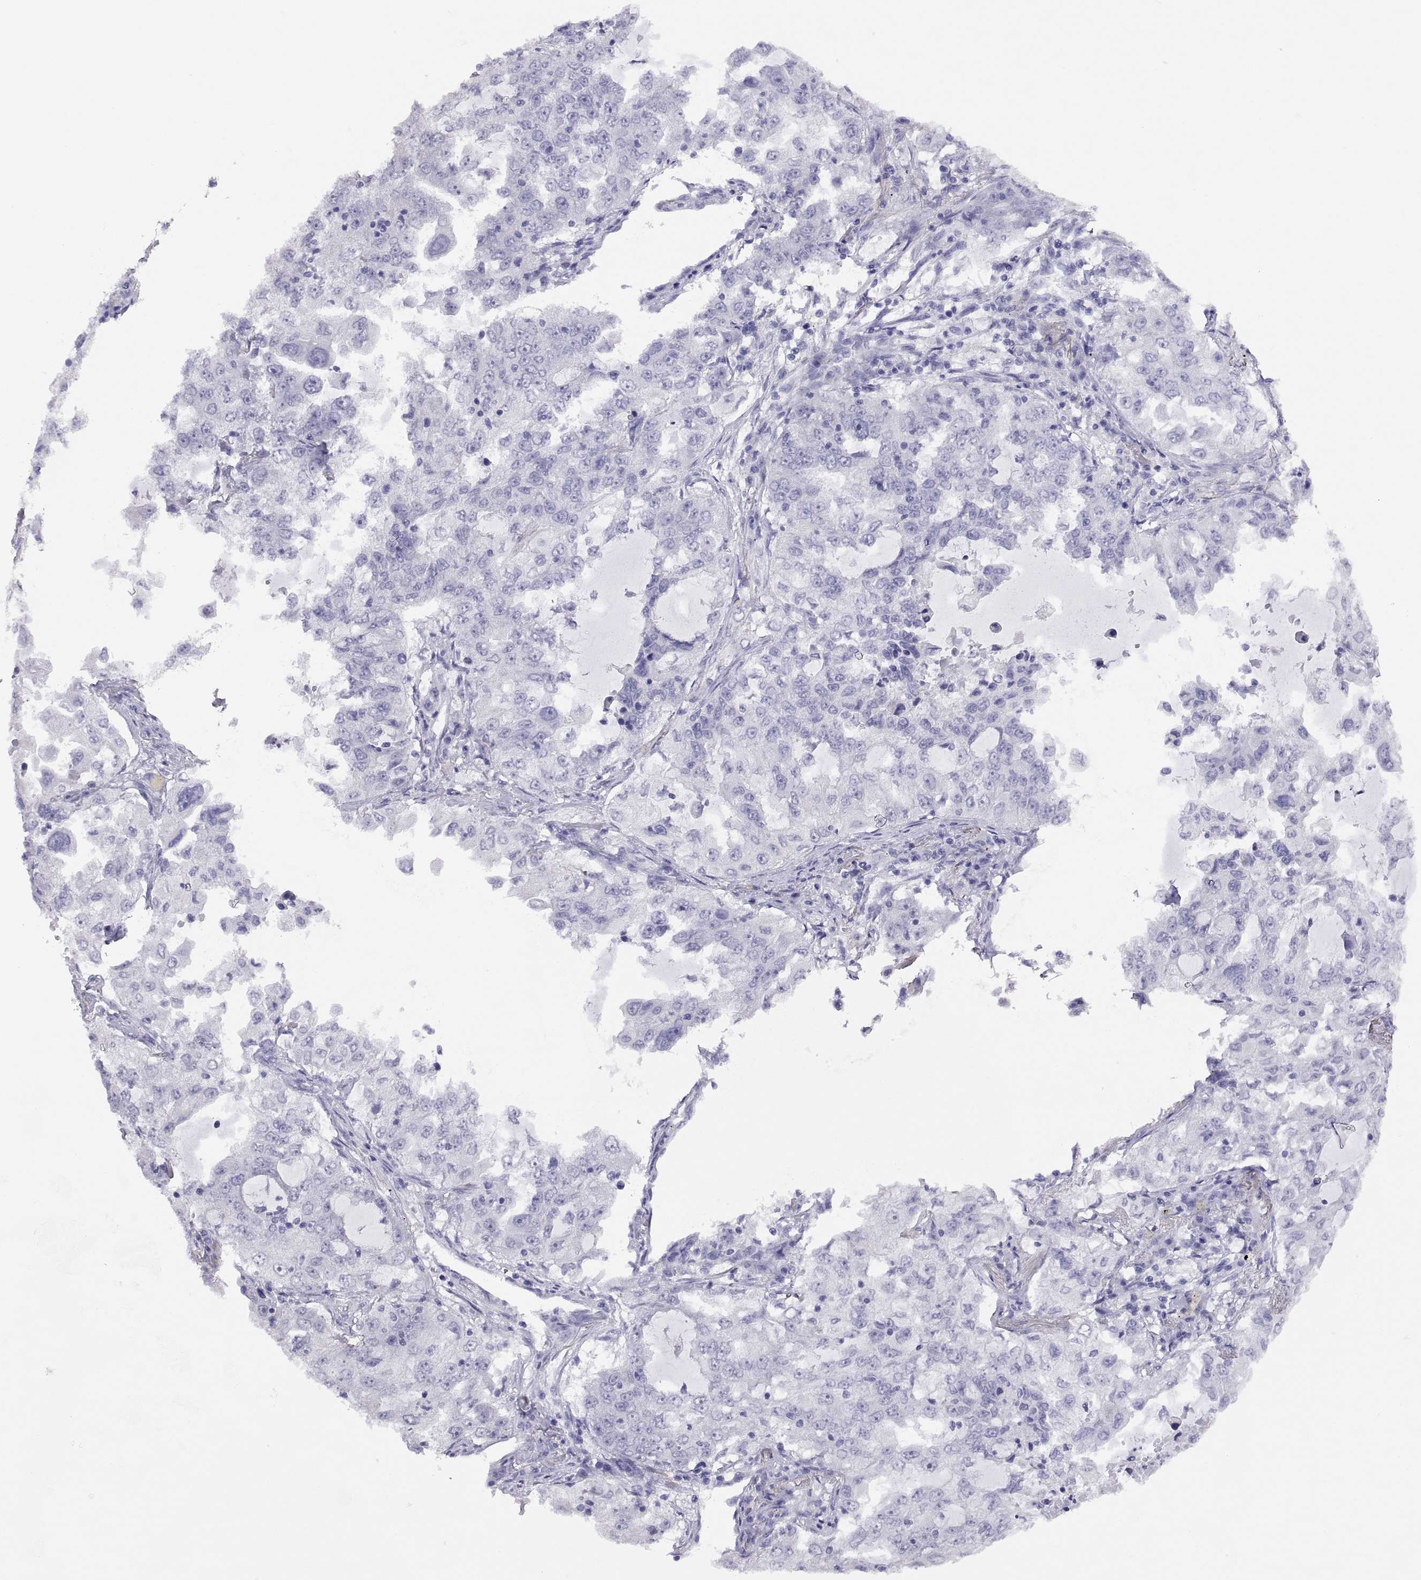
{"staining": {"intensity": "negative", "quantity": "none", "location": "none"}, "tissue": "lung cancer", "cell_type": "Tumor cells", "image_type": "cancer", "snomed": [{"axis": "morphology", "description": "Adenocarcinoma, NOS"}, {"axis": "topography", "description": "Lung"}], "caption": "This is an immunohistochemistry image of human lung adenocarcinoma. There is no expression in tumor cells.", "gene": "VSX2", "patient": {"sex": "female", "age": 61}}